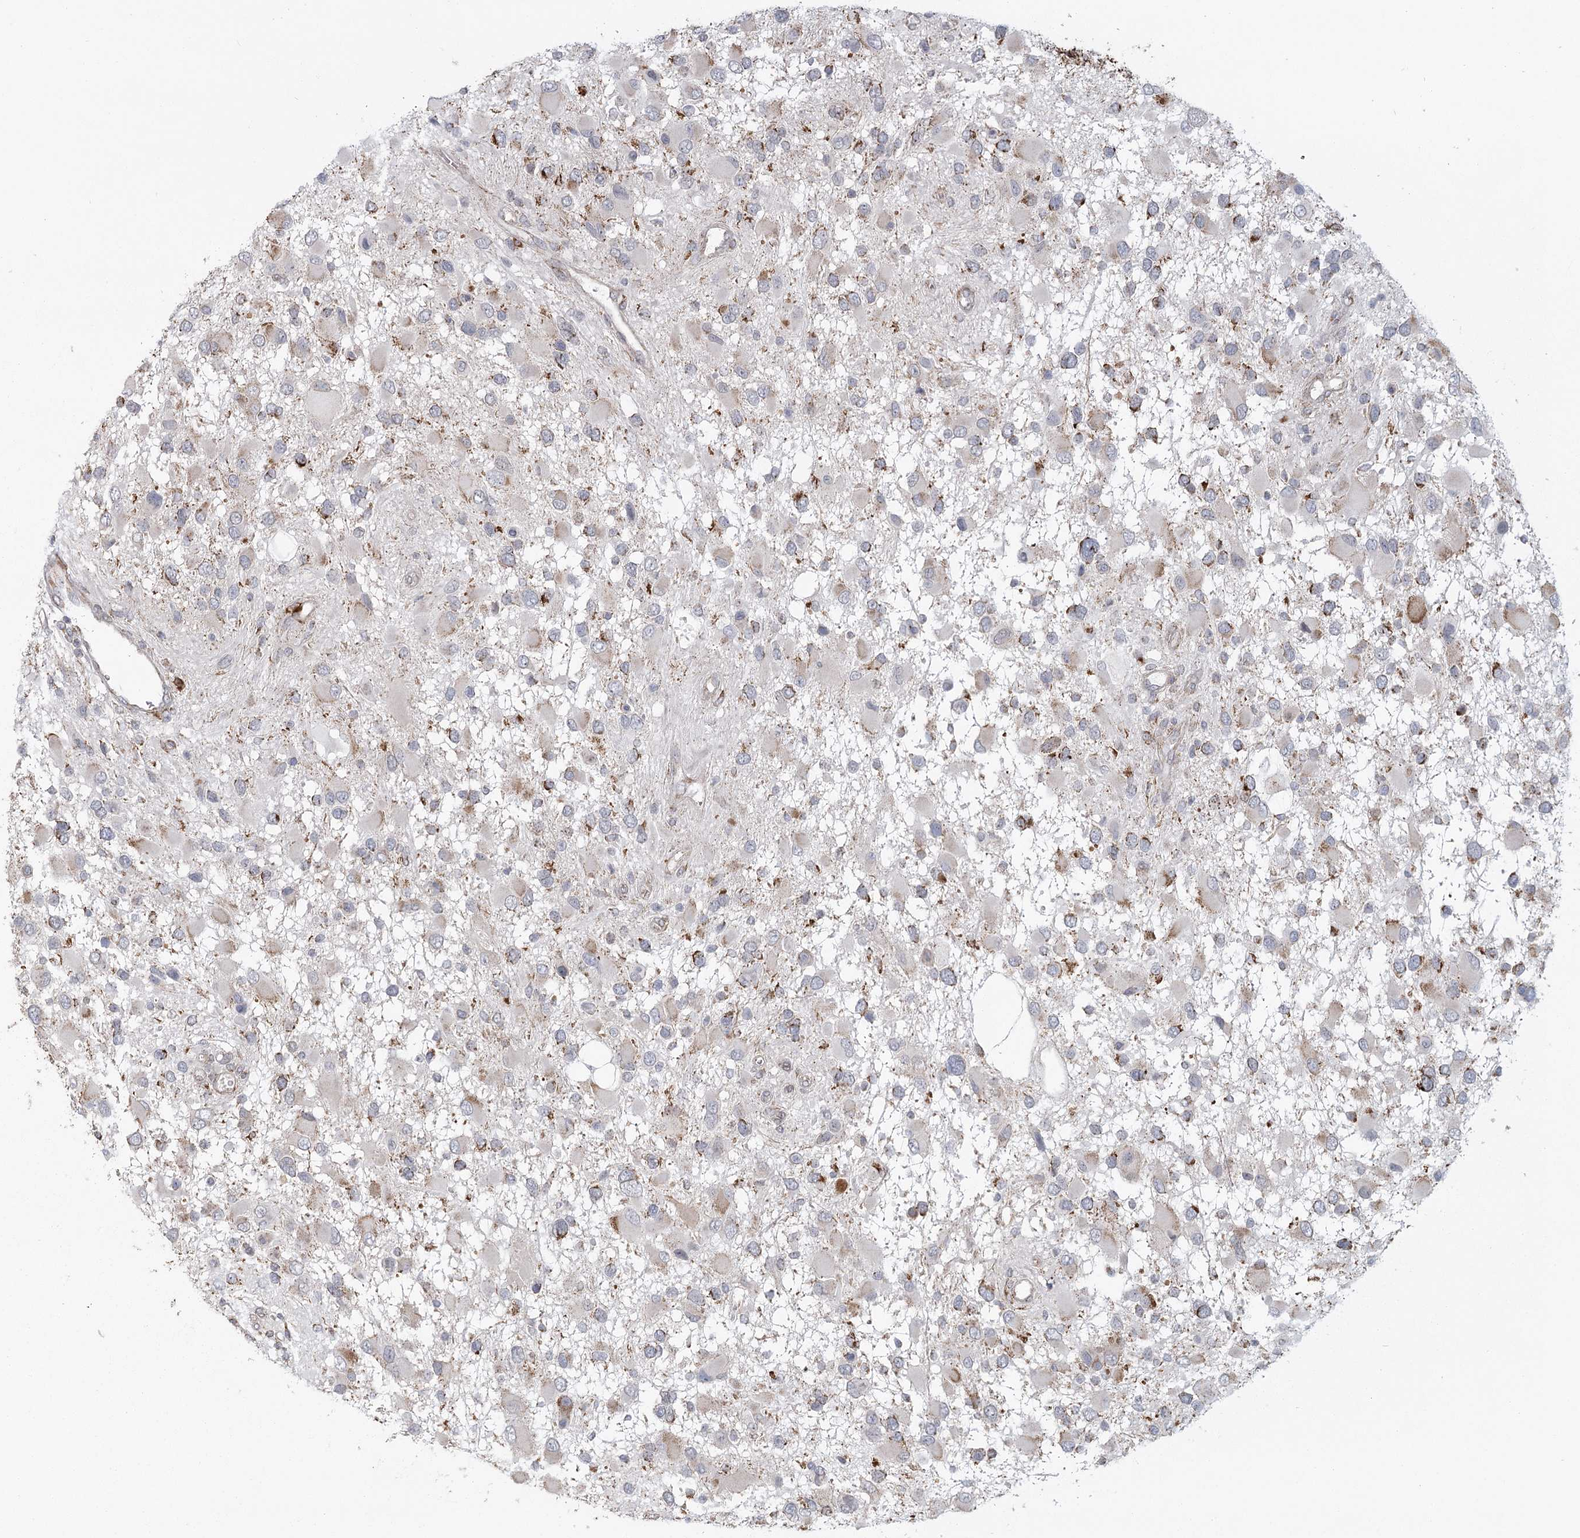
{"staining": {"intensity": "moderate", "quantity": "<25%", "location": "cytoplasmic/membranous"}, "tissue": "glioma", "cell_type": "Tumor cells", "image_type": "cancer", "snomed": [{"axis": "morphology", "description": "Glioma, malignant, High grade"}, {"axis": "topography", "description": "Brain"}], "caption": "Malignant high-grade glioma stained with DAB immunohistochemistry (IHC) reveals low levels of moderate cytoplasmic/membranous positivity in approximately <25% of tumor cells.", "gene": "LACTB", "patient": {"sex": "male", "age": 53}}